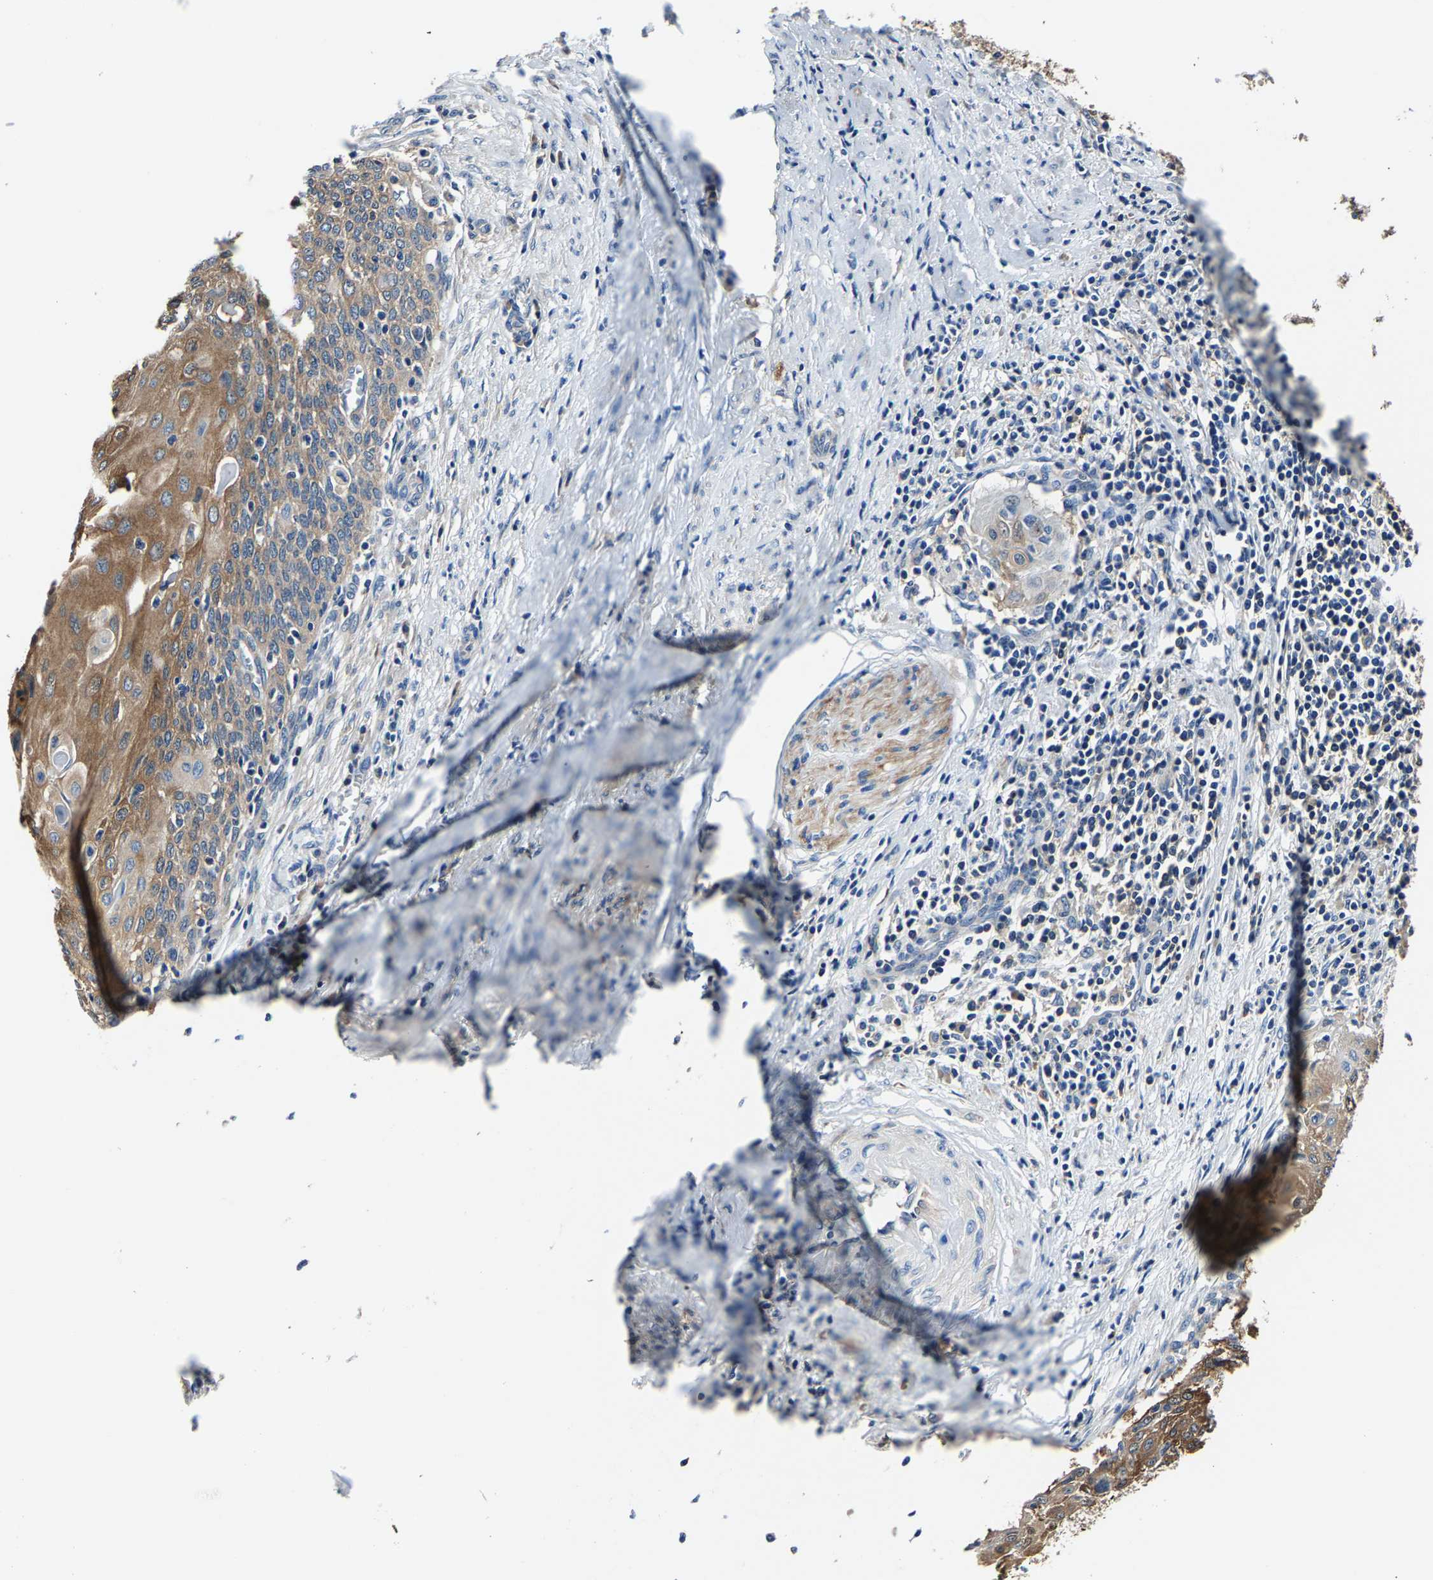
{"staining": {"intensity": "moderate", "quantity": ">75%", "location": "cytoplasmic/membranous"}, "tissue": "cervical cancer", "cell_type": "Tumor cells", "image_type": "cancer", "snomed": [{"axis": "morphology", "description": "Squamous cell carcinoma, NOS"}, {"axis": "topography", "description": "Cervix"}], "caption": "Protein expression analysis of squamous cell carcinoma (cervical) exhibits moderate cytoplasmic/membranous expression in about >75% of tumor cells.", "gene": "ALDOB", "patient": {"sex": "female", "age": 39}}